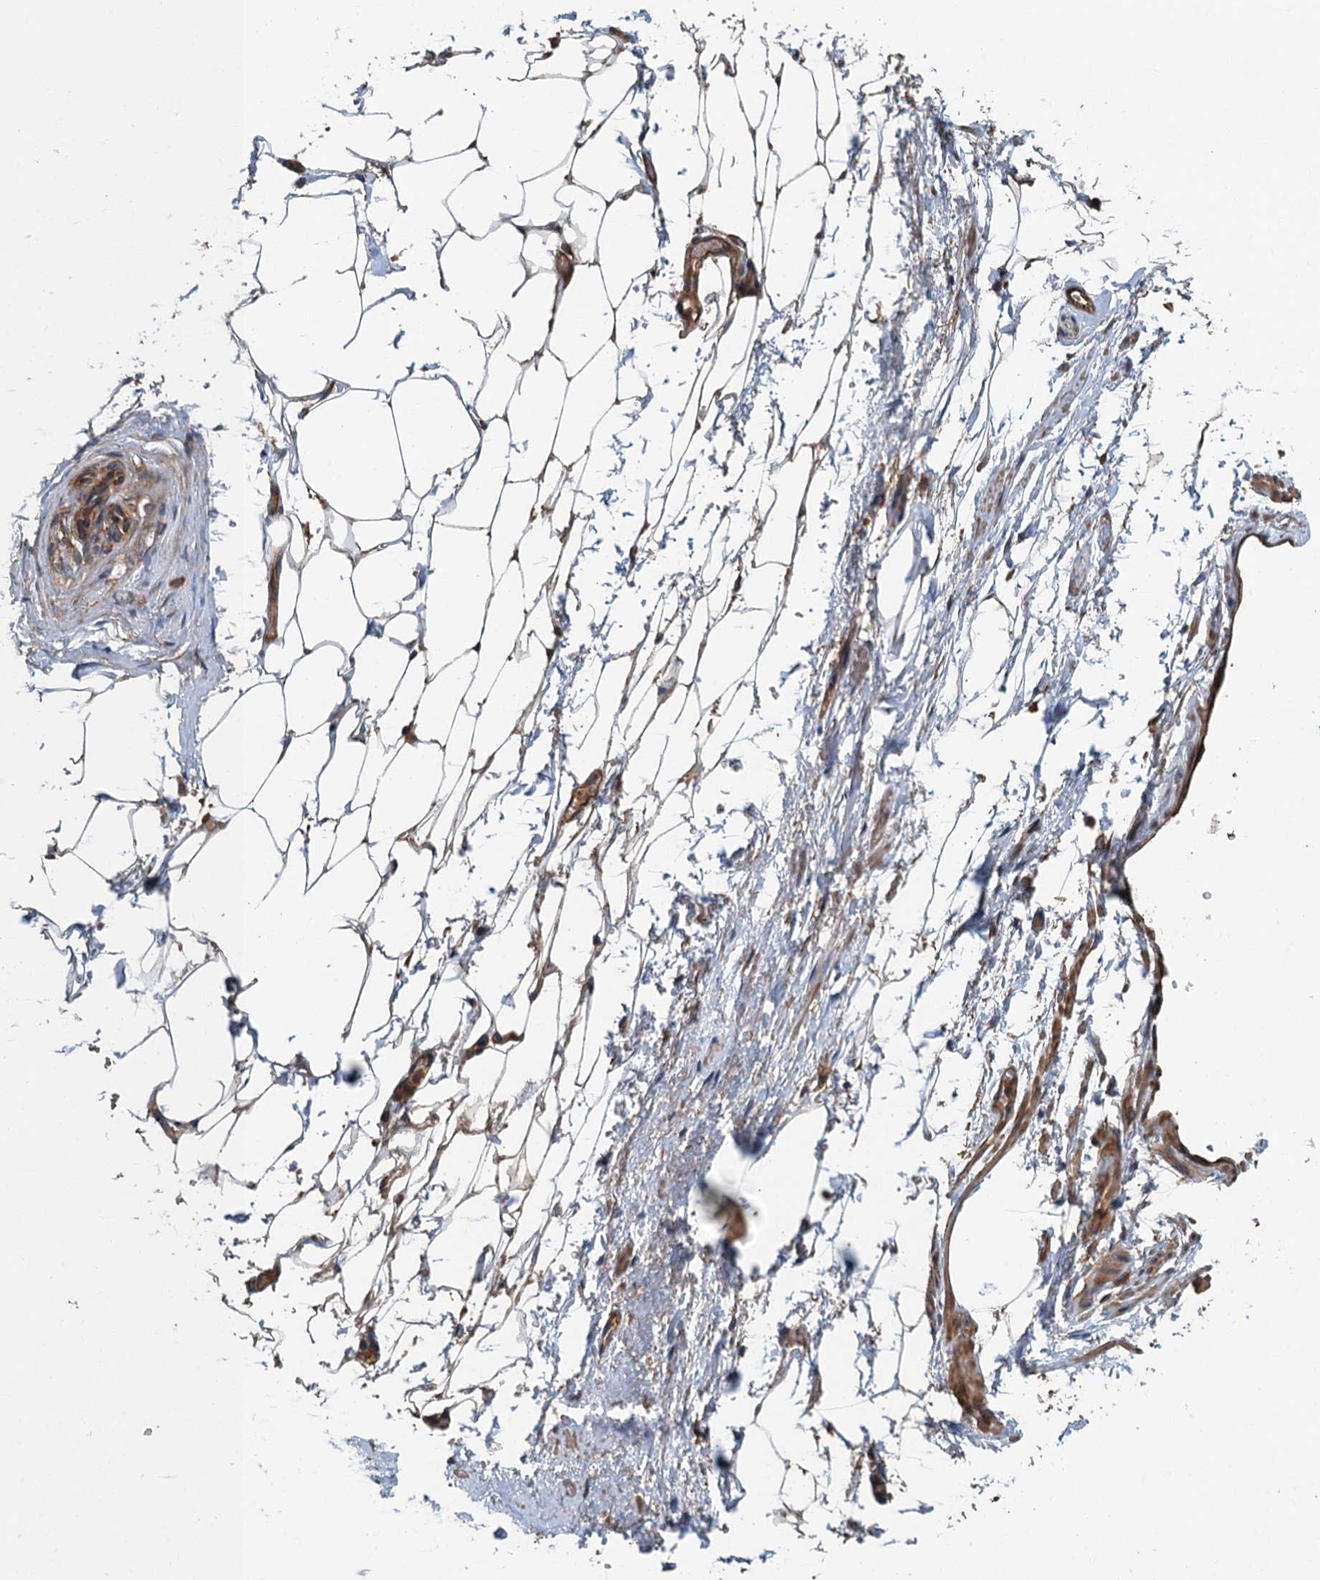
{"staining": {"intensity": "weak", "quantity": "25%-75%", "location": "cytoplasmic/membranous"}, "tissue": "adipose tissue", "cell_type": "Adipocytes", "image_type": "normal", "snomed": [{"axis": "morphology", "description": "Normal tissue, NOS"}, {"axis": "morphology", "description": "Adenocarcinoma, Low grade"}, {"axis": "topography", "description": "Prostate"}, {"axis": "topography", "description": "Peripheral nerve tissue"}], "caption": "Immunohistochemistry image of unremarkable adipose tissue: human adipose tissue stained using immunohistochemistry (IHC) demonstrates low levels of weak protein expression localized specifically in the cytoplasmic/membranous of adipocytes, appearing as a cytoplasmic/membranous brown color.", "gene": "BORCS5", "patient": {"sex": "male", "age": 63}}